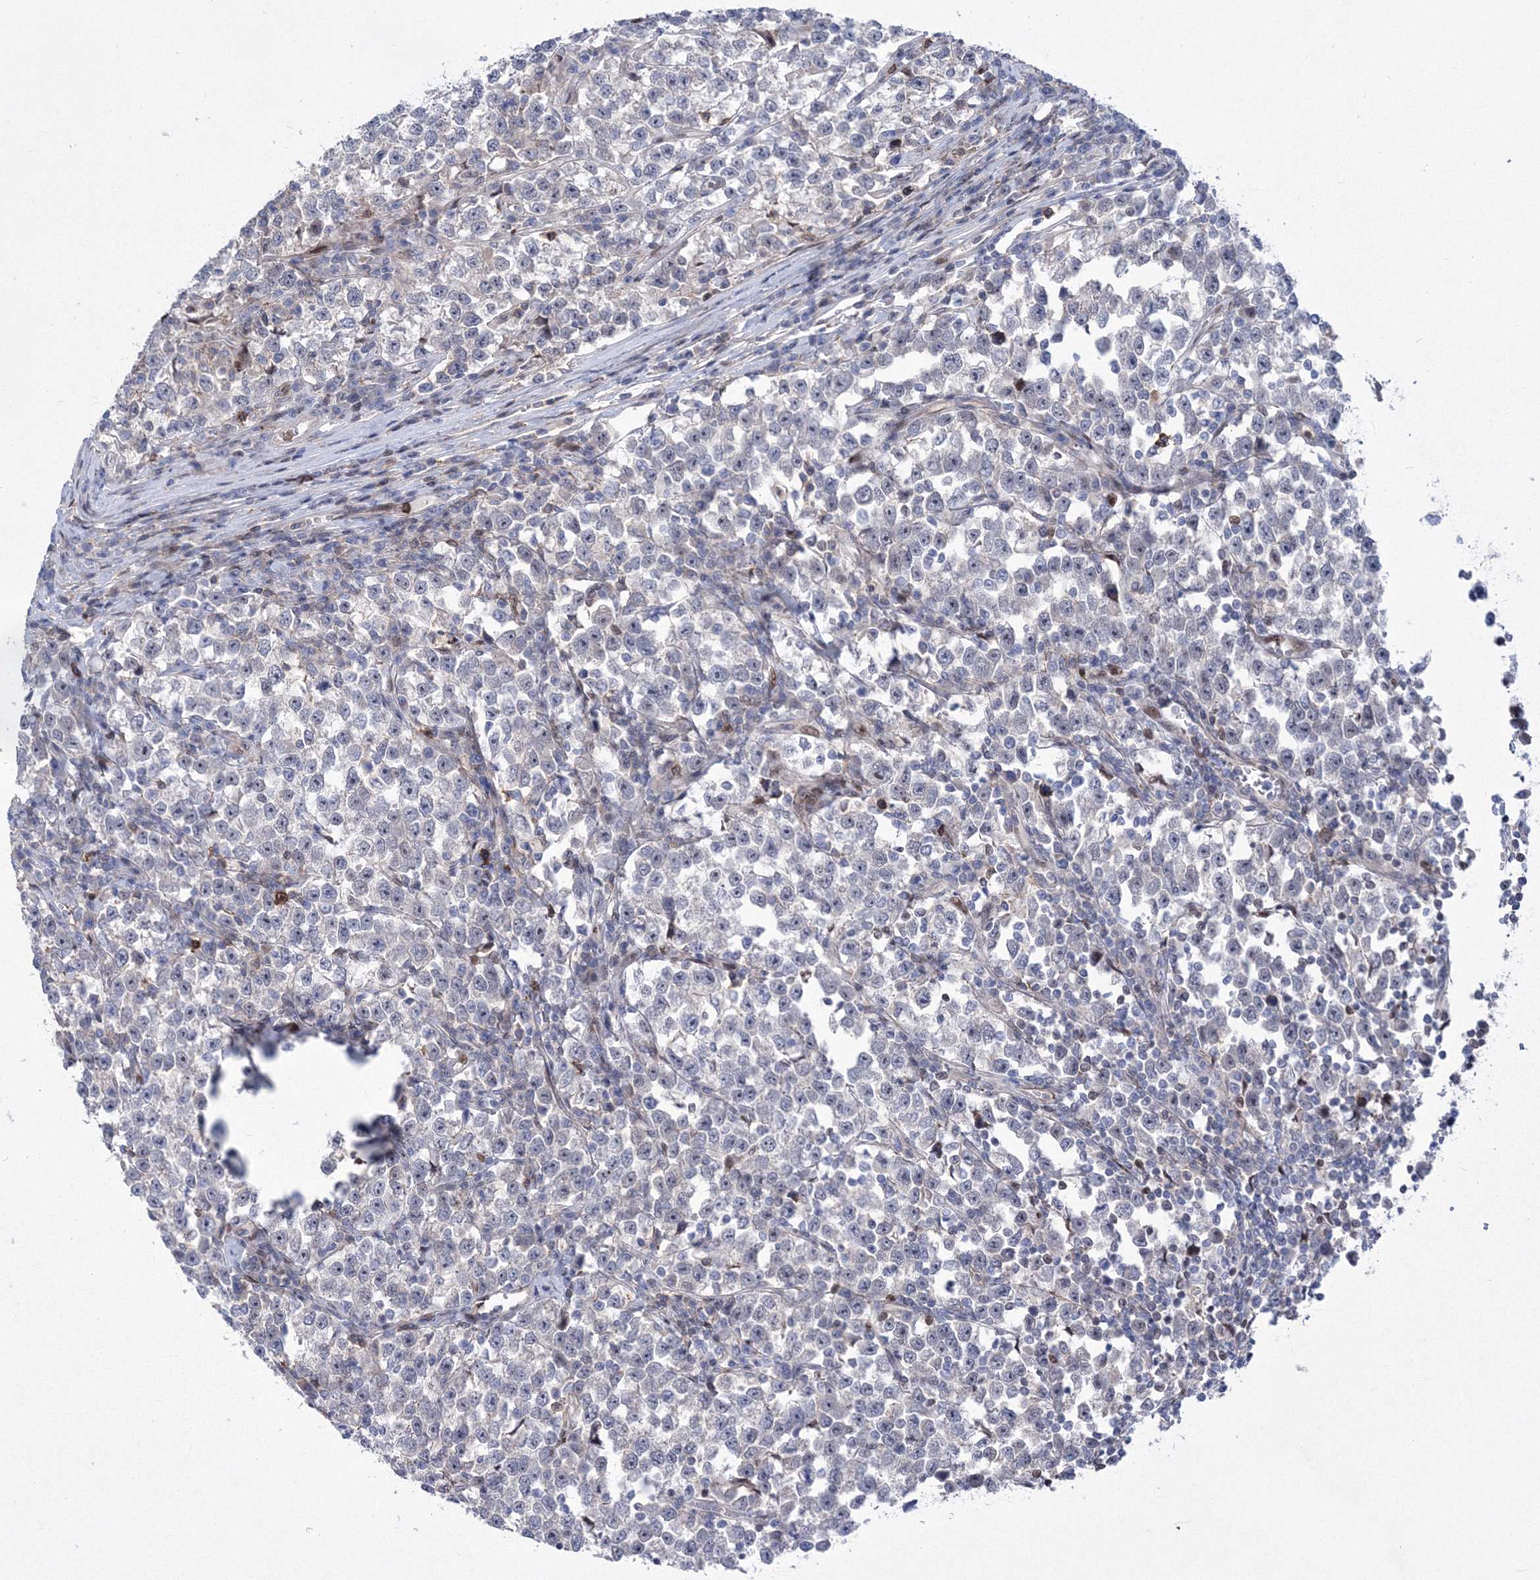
{"staining": {"intensity": "negative", "quantity": "none", "location": "none"}, "tissue": "testis cancer", "cell_type": "Tumor cells", "image_type": "cancer", "snomed": [{"axis": "morphology", "description": "Normal tissue, NOS"}, {"axis": "morphology", "description": "Seminoma, NOS"}, {"axis": "topography", "description": "Testis"}], "caption": "Immunohistochemistry of human testis cancer (seminoma) shows no positivity in tumor cells. The staining is performed using DAB brown chromogen with nuclei counter-stained in using hematoxylin.", "gene": "RNPEPL1", "patient": {"sex": "male", "age": 43}}